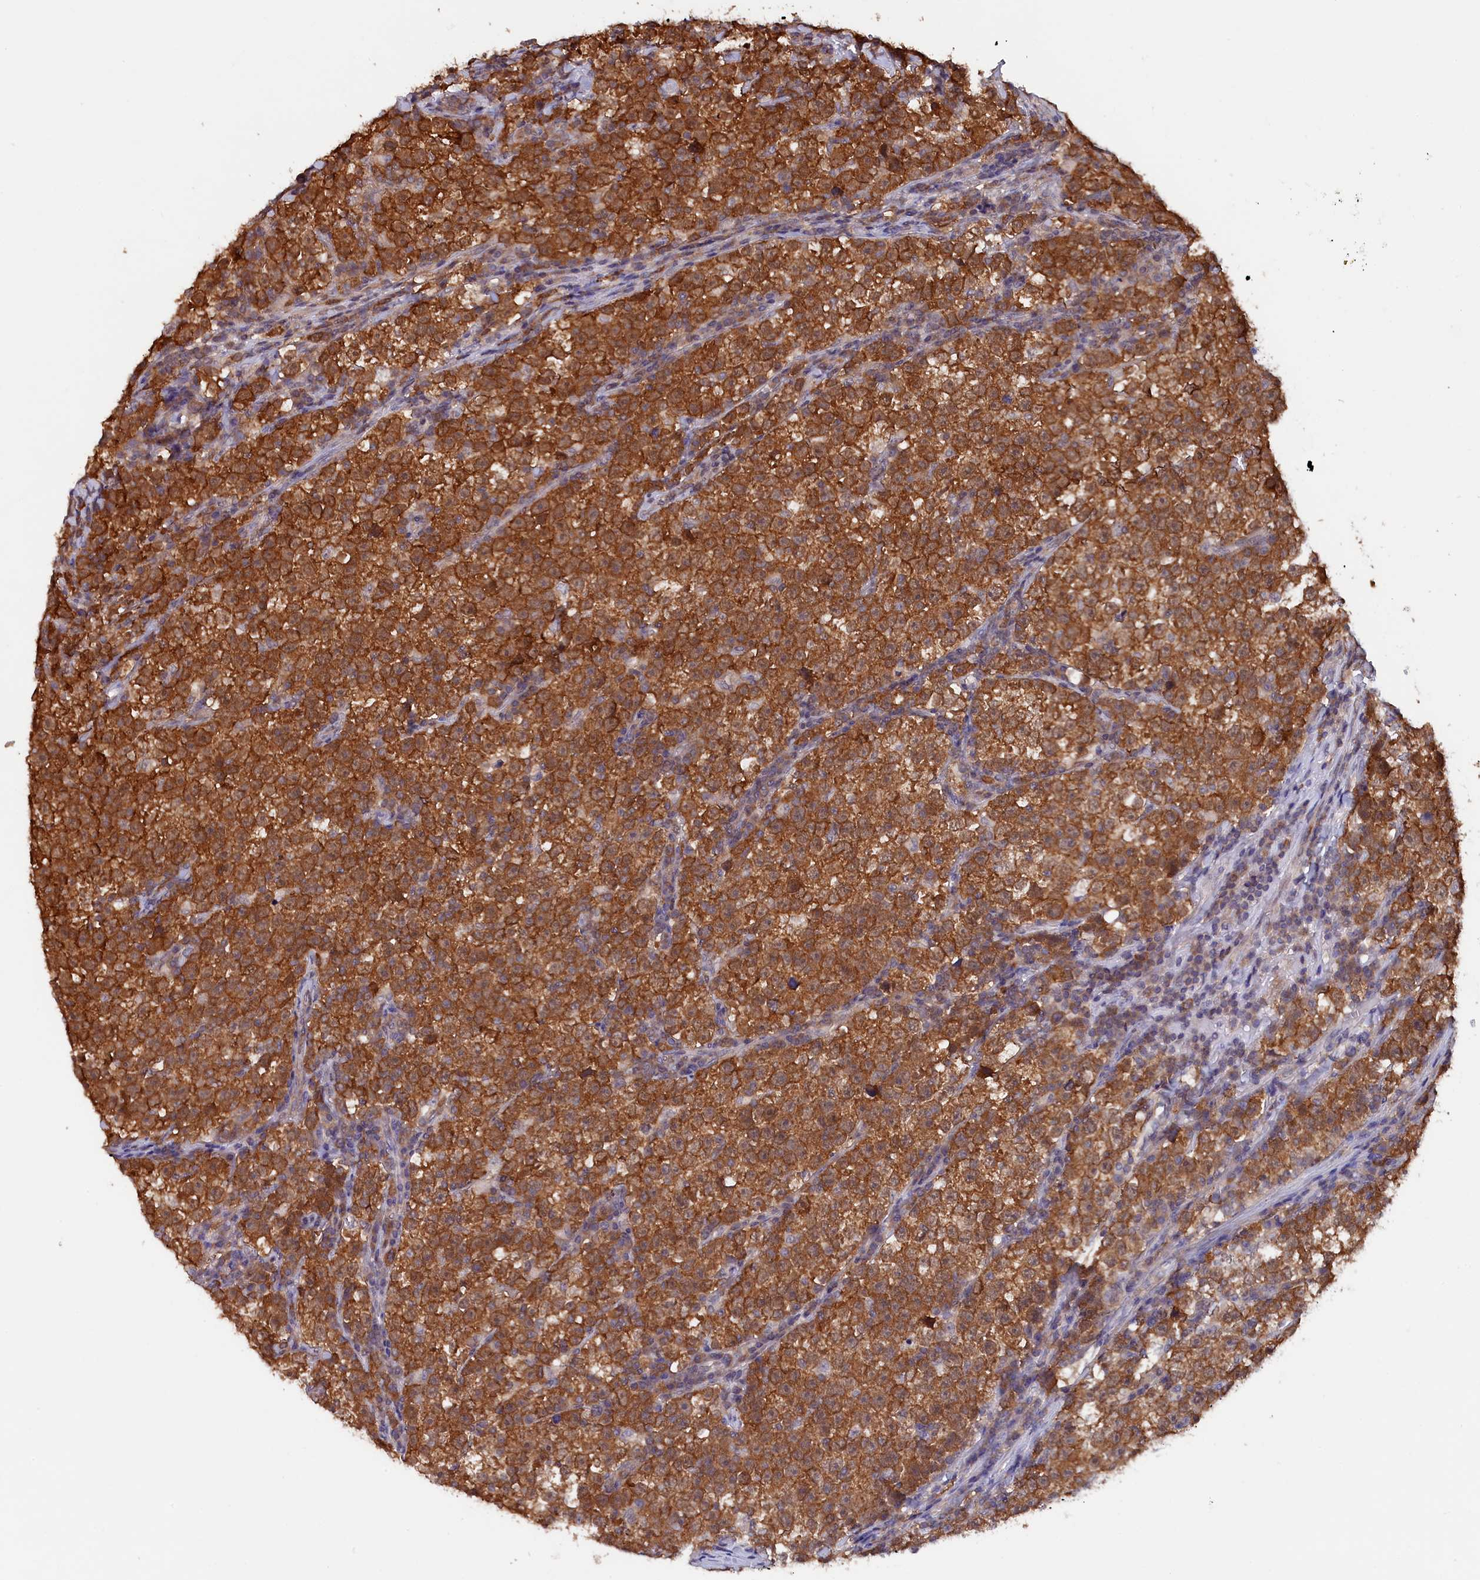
{"staining": {"intensity": "strong", "quantity": ">75%", "location": "cytoplasmic/membranous"}, "tissue": "testis cancer", "cell_type": "Tumor cells", "image_type": "cancer", "snomed": [{"axis": "morphology", "description": "Normal tissue, NOS"}, {"axis": "morphology", "description": "Seminoma, NOS"}, {"axis": "topography", "description": "Testis"}], "caption": "Immunohistochemistry (DAB (3,3'-diaminobenzidine)) staining of human testis cancer (seminoma) reveals strong cytoplasmic/membranous protein expression in approximately >75% of tumor cells.", "gene": "JPT2", "patient": {"sex": "male", "age": 43}}